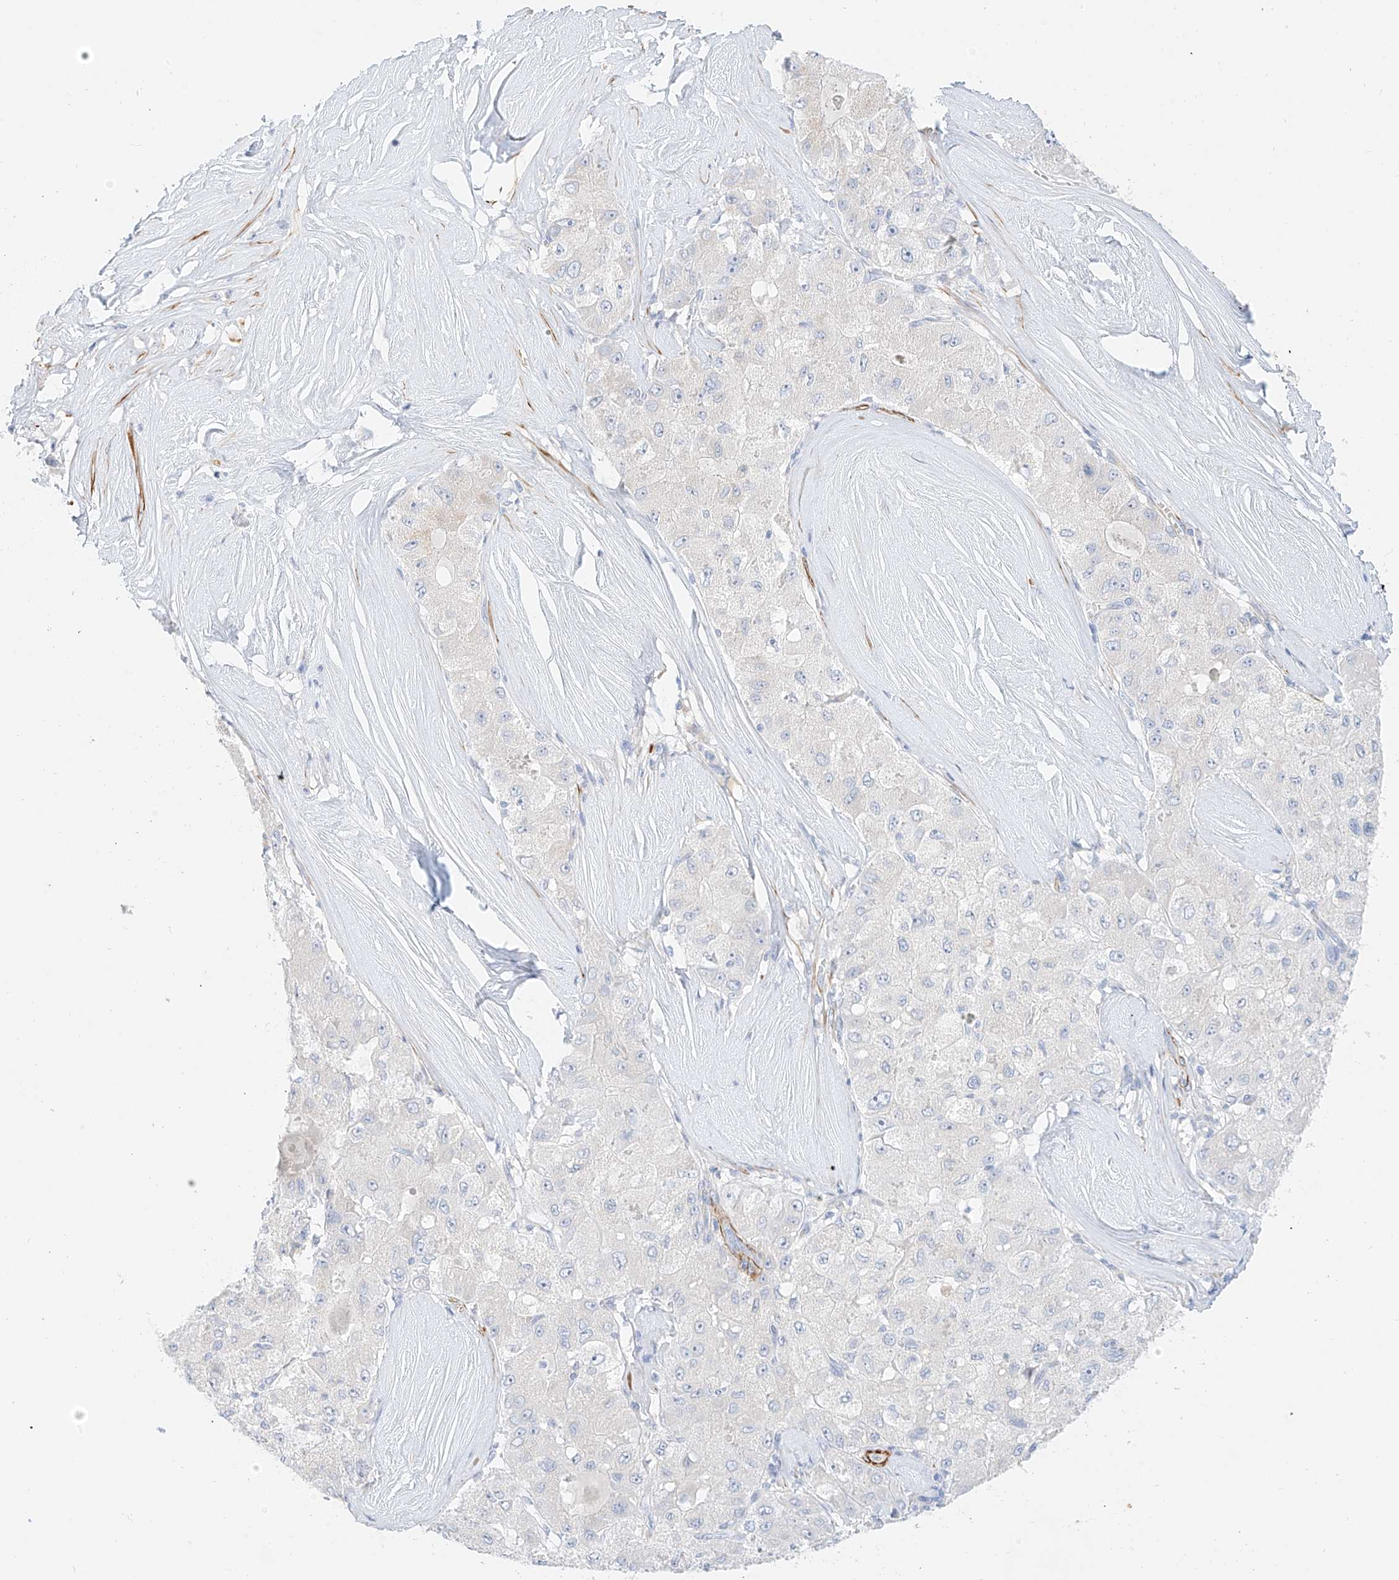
{"staining": {"intensity": "negative", "quantity": "none", "location": "none"}, "tissue": "liver cancer", "cell_type": "Tumor cells", "image_type": "cancer", "snomed": [{"axis": "morphology", "description": "Carcinoma, Hepatocellular, NOS"}, {"axis": "topography", "description": "Liver"}], "caption": "There is no significant expression in tumor cells of hepatocellular carcinoma (liver). (Immunohistochemistry, brightfield microscopy, high magnification).", "gene": "ST3GAL5", "patient": {"sex": "male", "age": 80}}